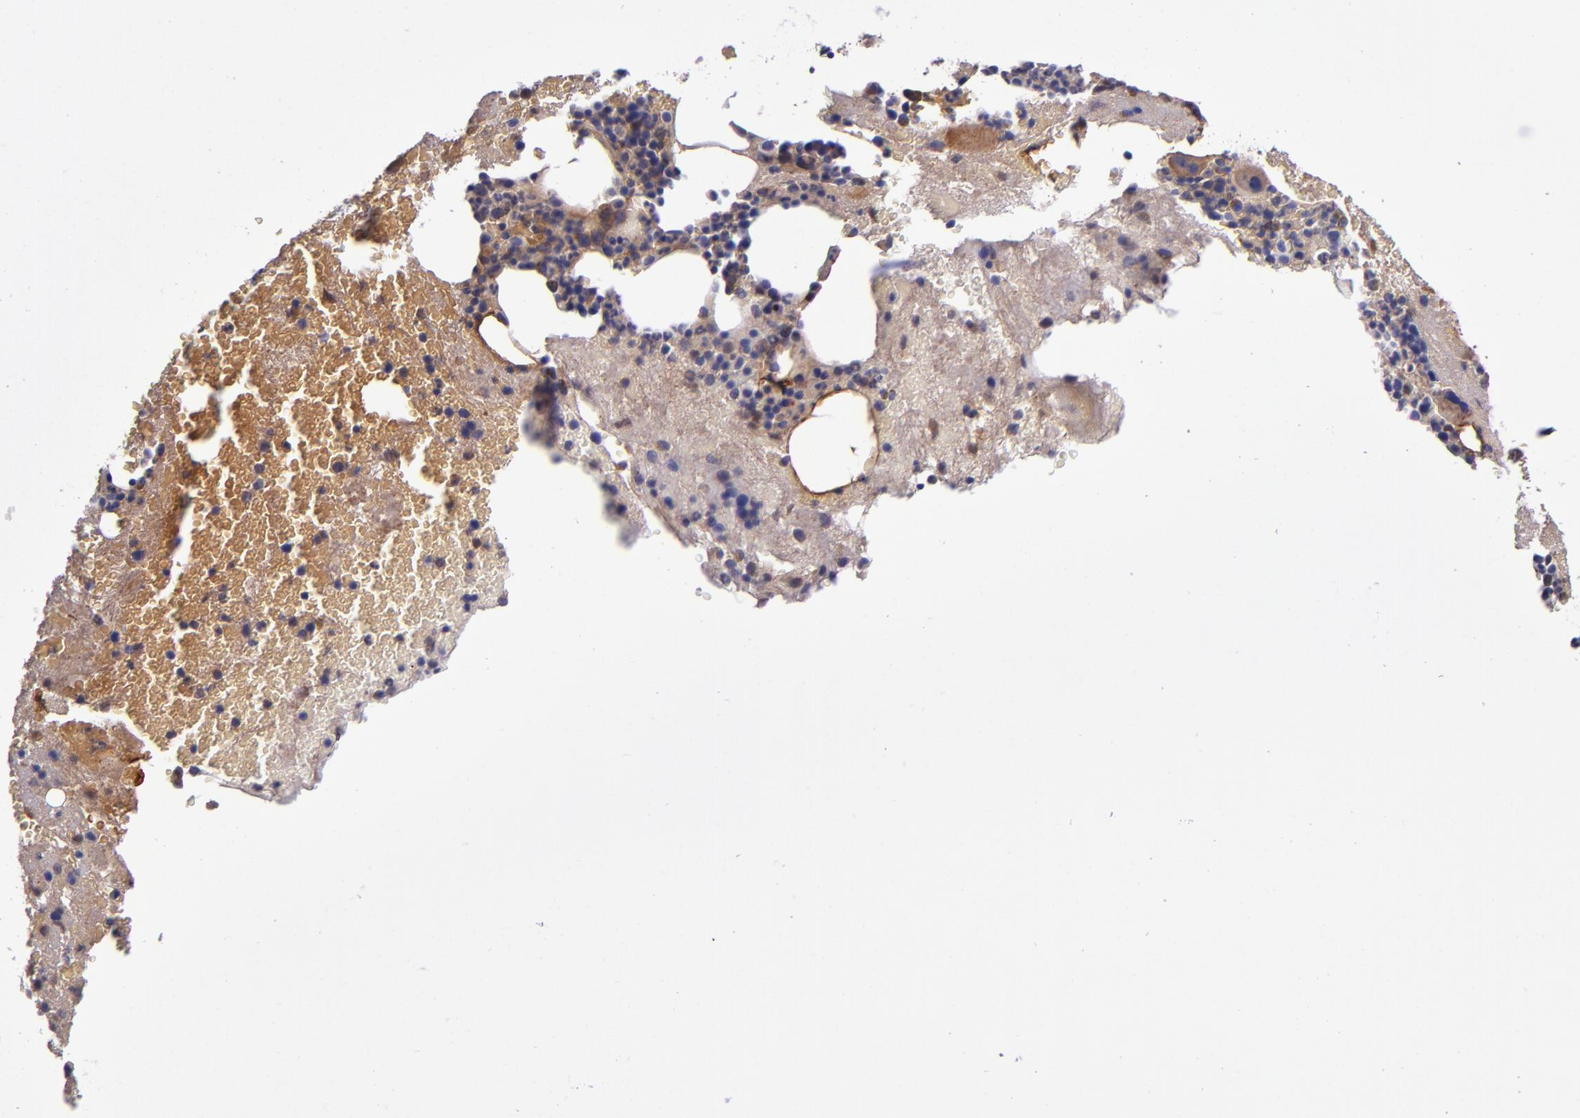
{"staining": {"intensity": "moderate", "quantity": "25%-75%", "location": "cytoplasmic/membranous"}, "tissue": "bone marrow", "cell_type": "Hematopoietic cells", "image_type": "normal", "snomed": [{"axis": "morphology", "description": "Normal tissue, NOS"}, {"axis": "topography", "description": "Bone marrow"}], "caption": "Immunohistochemical staining of benign bone marrow shows 25%-75% levels of moderate cytoplasmic/membranous protein positivity in about 25%-75% of hematopoietic cells. (brown staining indicates protein expression, while blue staining denotes nuclei).", "gene": "CLEC3B", "patient": {"sex": "male", "age": 76}}